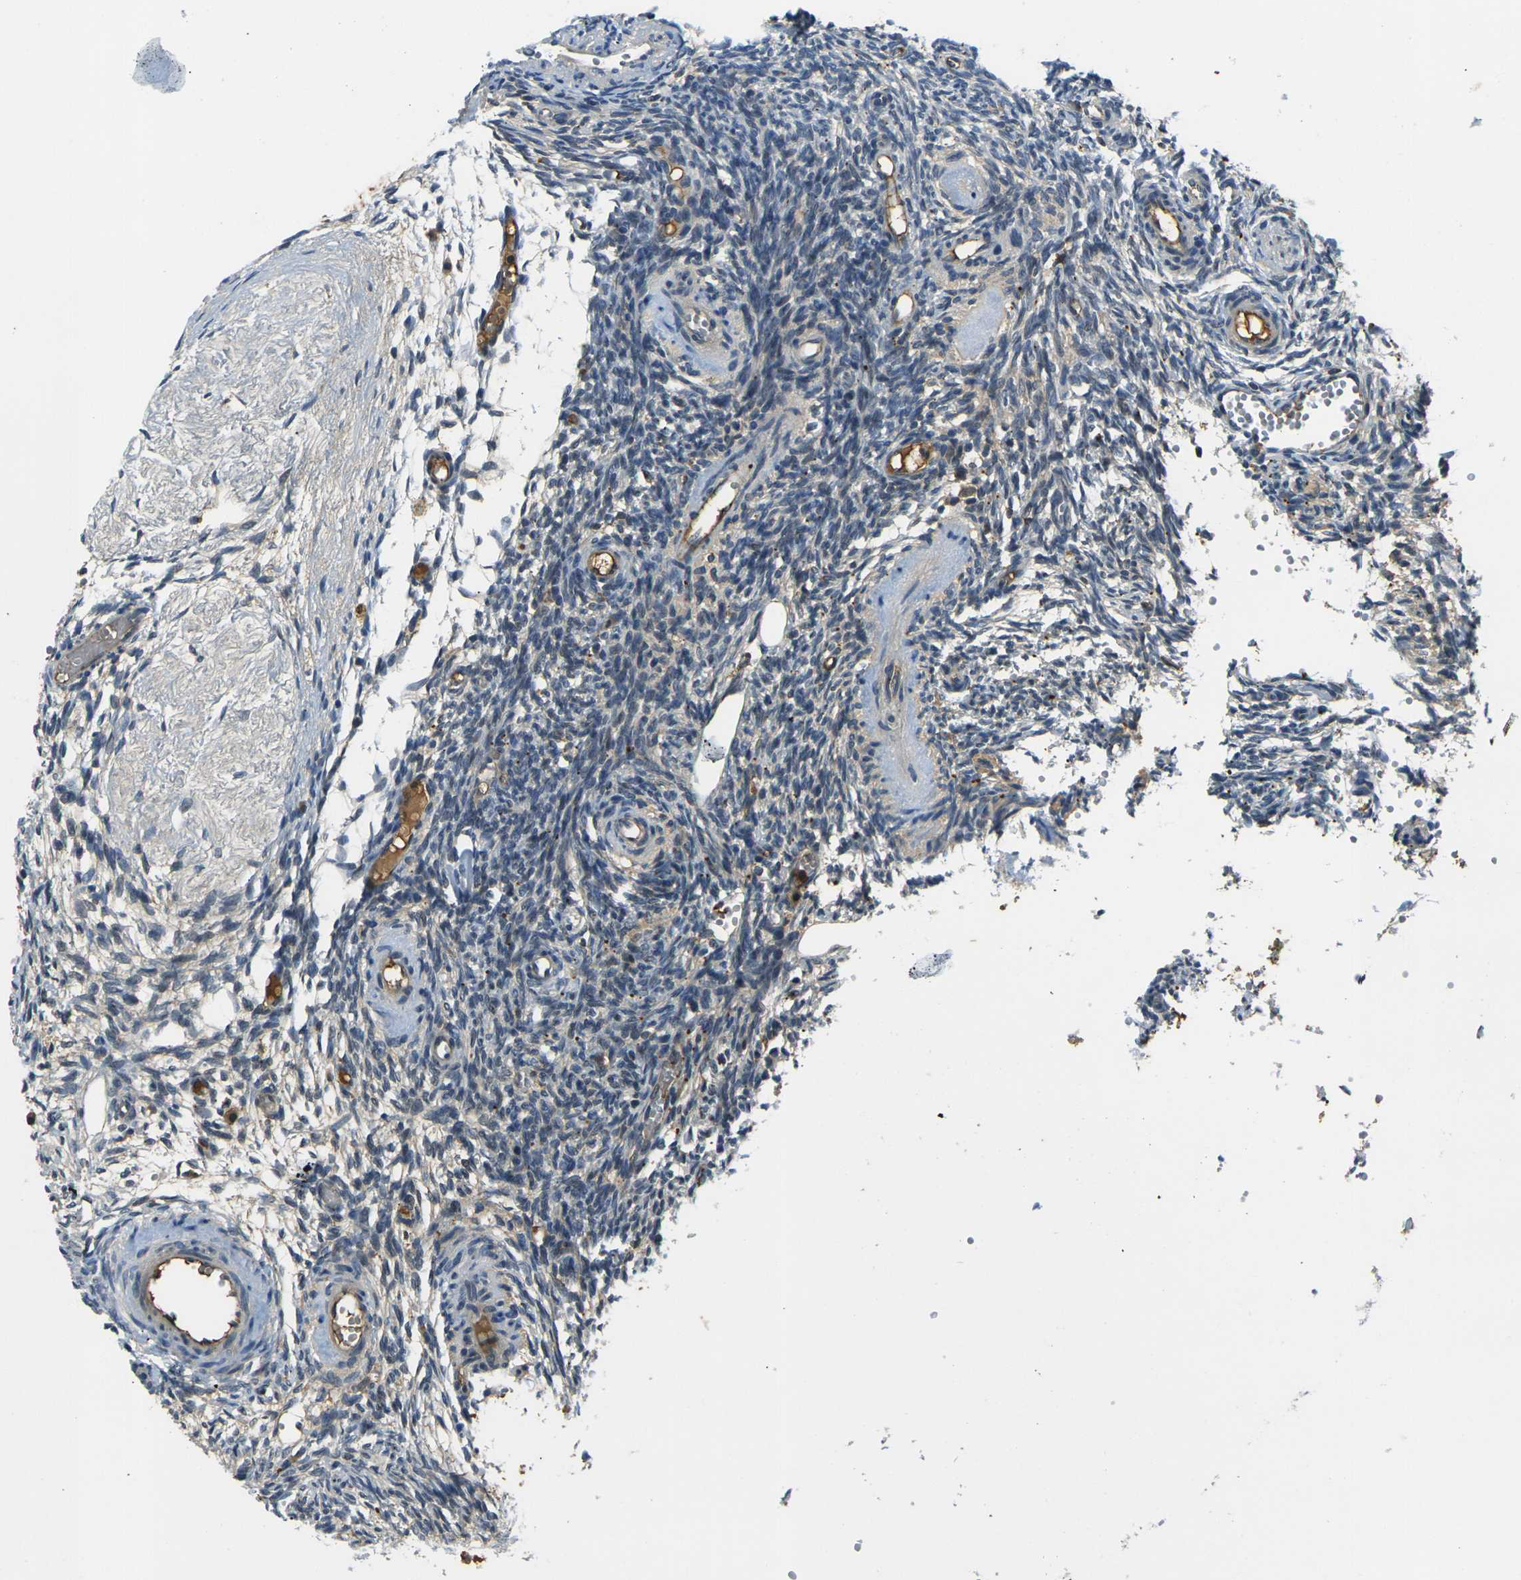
{"staining": {"intensity": "negative", "quantity": "none", "location": "none"}, "tissue": "ovary", "cell_type": "Ovarian stroma cells", "image_type": "normal", "snomed": [{"axis": "morphology", "description": "Normal tissue, NOS"}, {"axis": "topography", "description": "Ovary"}], "caption": "Immunohistochemistry (IHC) of benign human ovary demonstrates no expression in ovarian stroma cells.", "gene": "PIGL", "patient": {"sex": "female", "age": 35}}